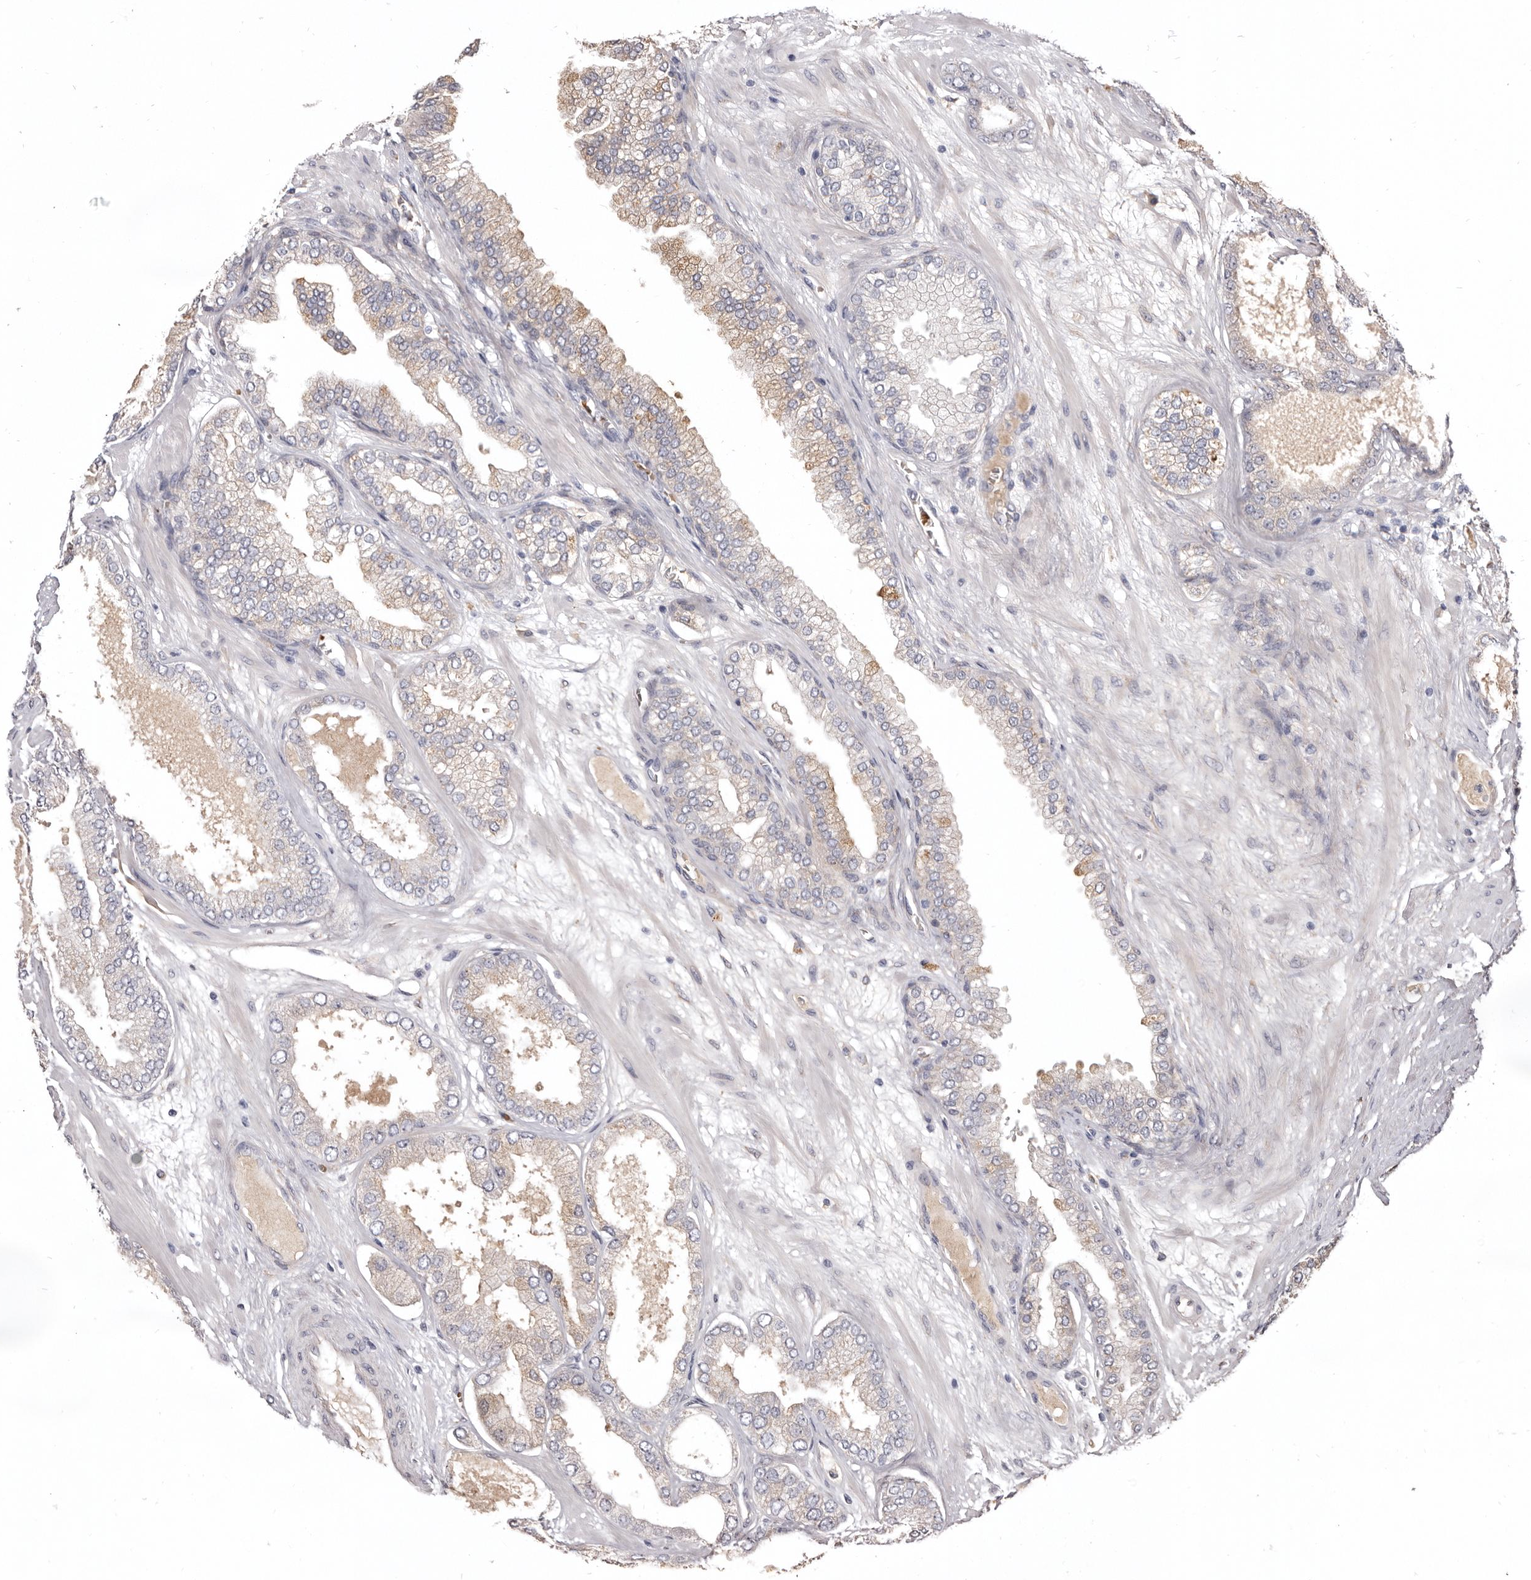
{"staining": {"intensity": "weak", "quantity": "<25%", "location": "cytoplasmic/membranous"}, "tissue": "prostate cancer", "cell_type": "Tumor cells", "image_type": "cancer", "snomed": [{"axis": "morphology", "description": "Adenocarcinoma, High grade"}, {"axis": "topography", "description": "Prostate"}], "caption": "DAB (3,3'-diaminobenzidine) immunohistochemical staining of human prostate high-grade adenocarcinoma displays no significant staining in tumor cells.", "gene": "NENF", "patient": {"sex": "male", "age": 58}}